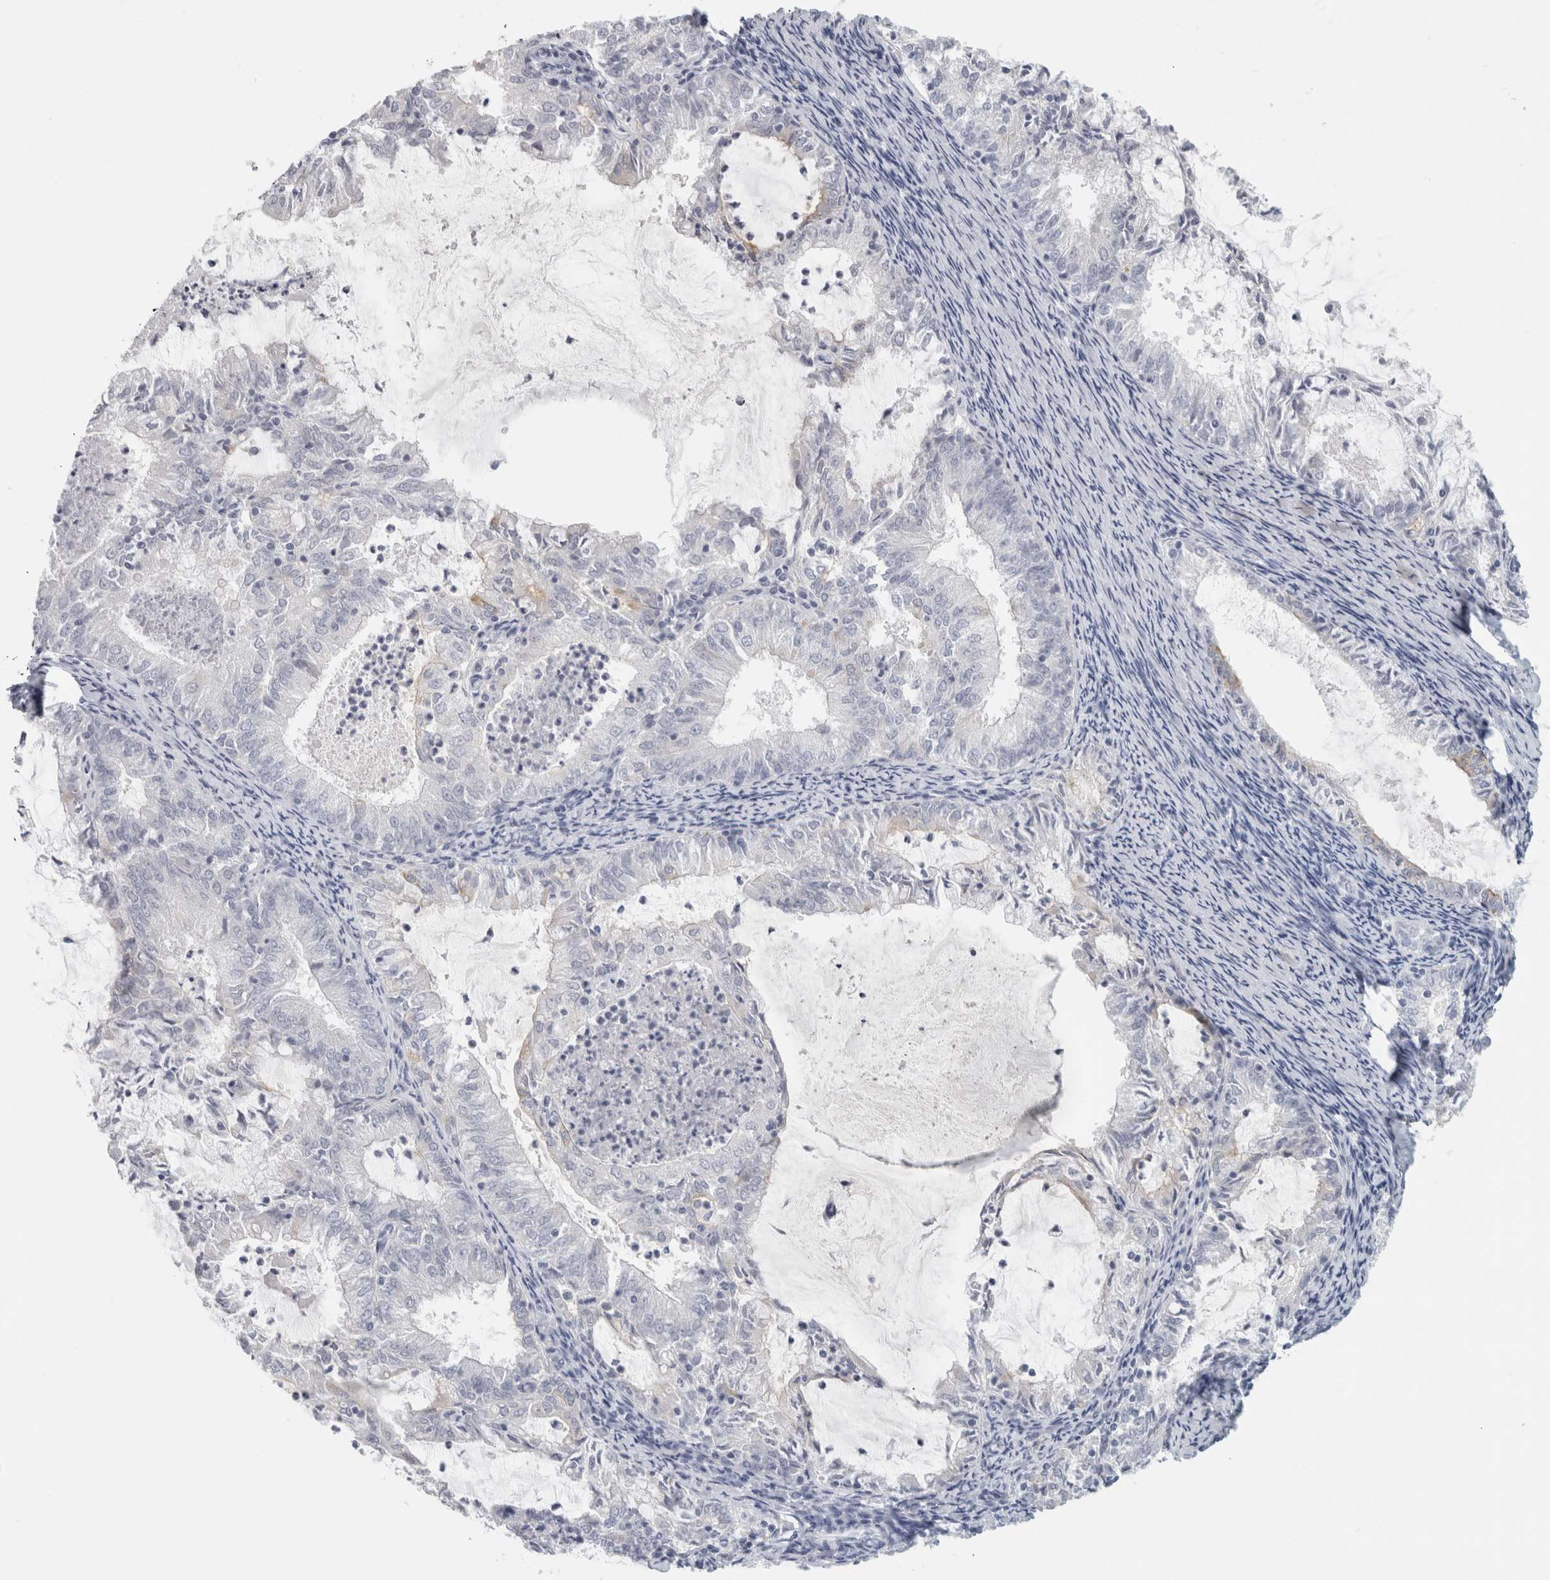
{"staining": {"intensity": "negative", "quantity": "none", "location": "none"}, "tissue": "endometrial cancer", "cell_type": "Tumor cells", "image_type": "cancer", "snomed": [{"axis": "morphology", "description": "Adenocarcinoma, NOS"}, {"axis": "topography", "description": "Endometrium"}], "caption": "The IHC photomicrograph has no significant positivity in tumor cells of endometrial cancer tissue. (DAB (3,3'-diaminobenzidine) IHC visualized using brightfield microscopy, high magnification).", "gene": "SLC28A3", "patient": {"sex": "female", "age": 57}}